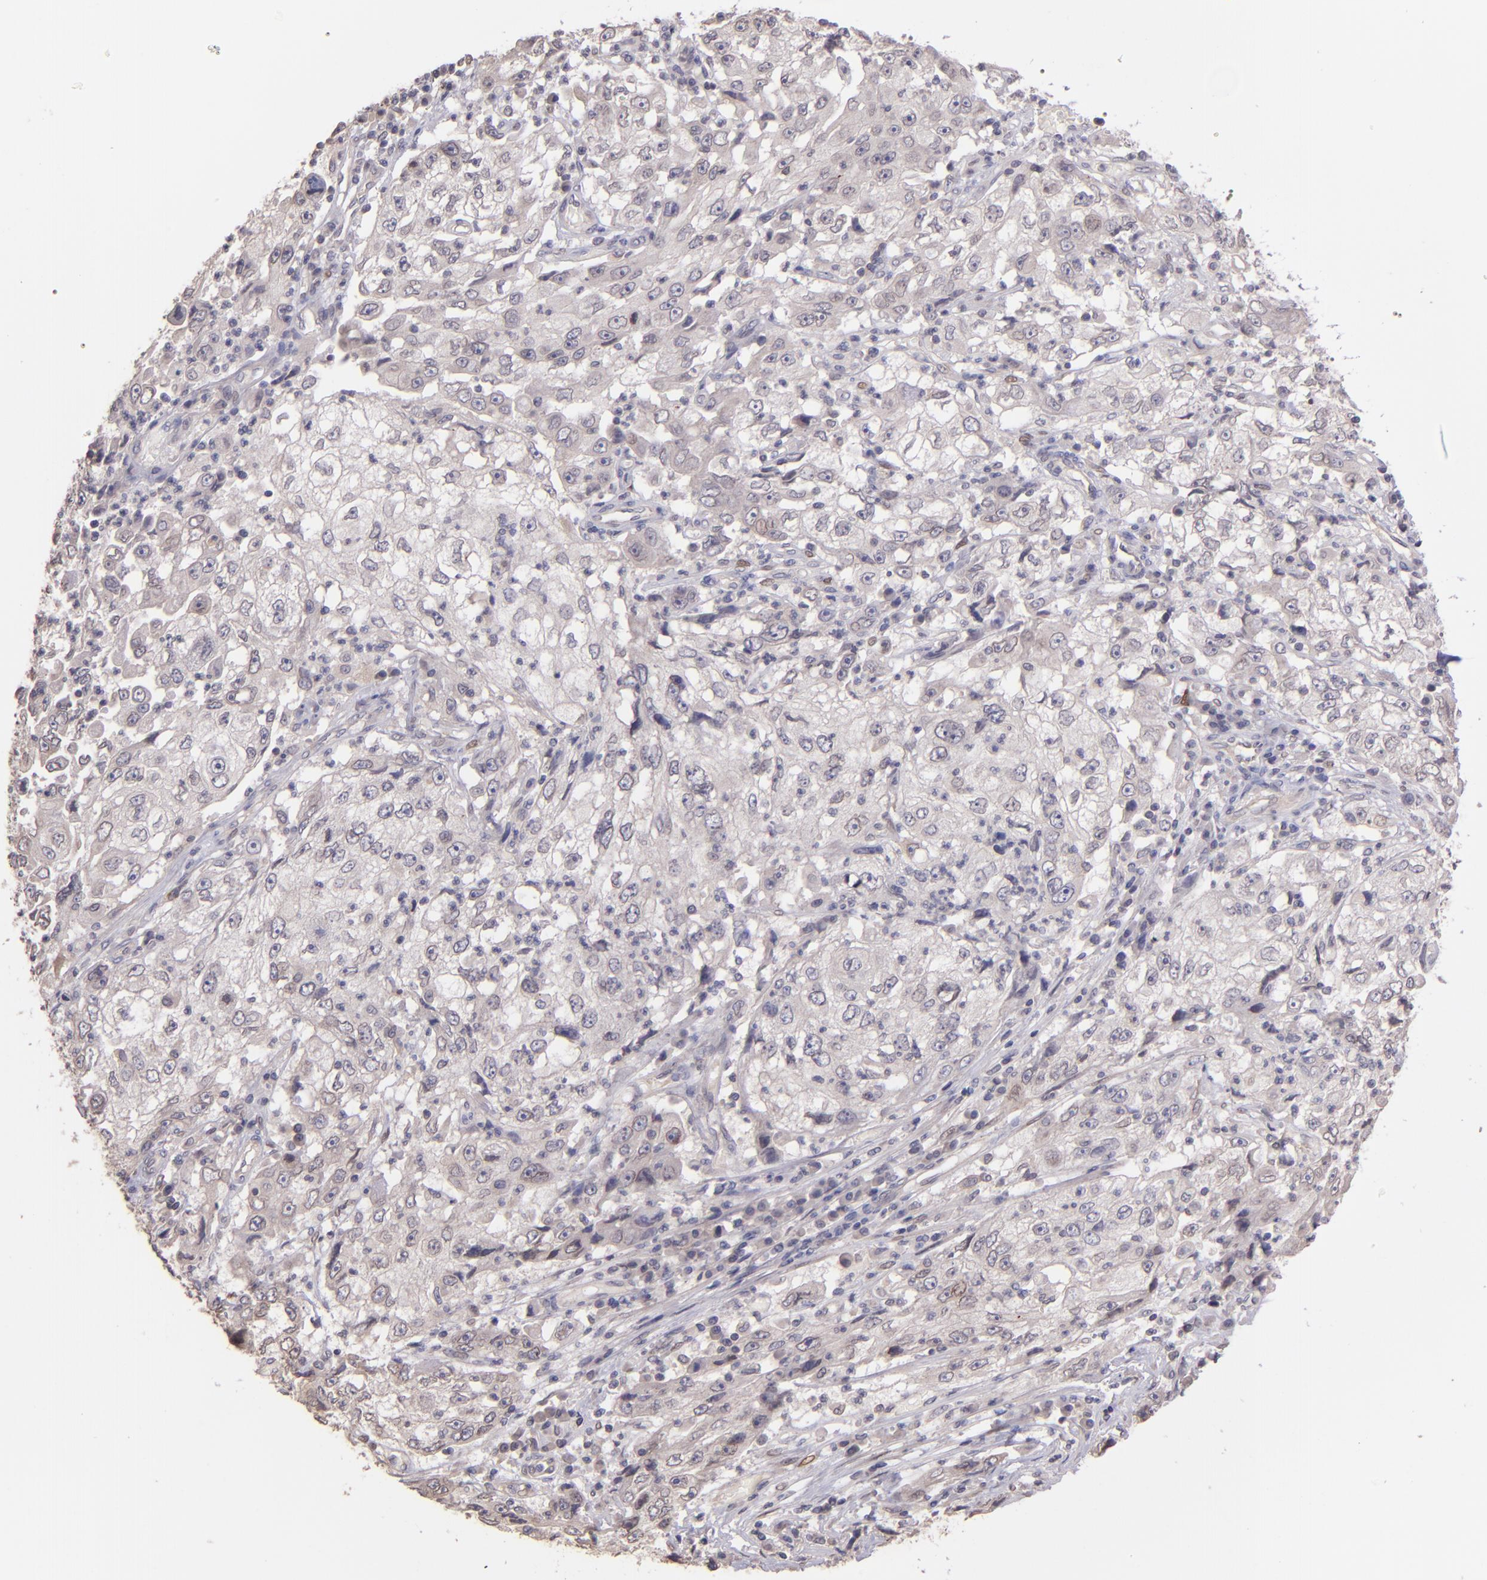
{"staining": {"intensity": "negative", "quantity": "none", "location": "none"}, "tissue": "cervical cancer", "cell_type": "Tumor cells", "image_type": "cancer", "snomed": [{"axis": "morphology", "description": "Squamous cell carcinoma, NOS"}, {"axis": "topography", "description": "Cervix"}], "caption": "IHC micrograph of squamous cell carcinoma (cervical) stained for a protein (brown), which exhibits no expression in tumor cells.", "gene": "NUP62CL", "patient": {"sex": "female", "age": 36}}